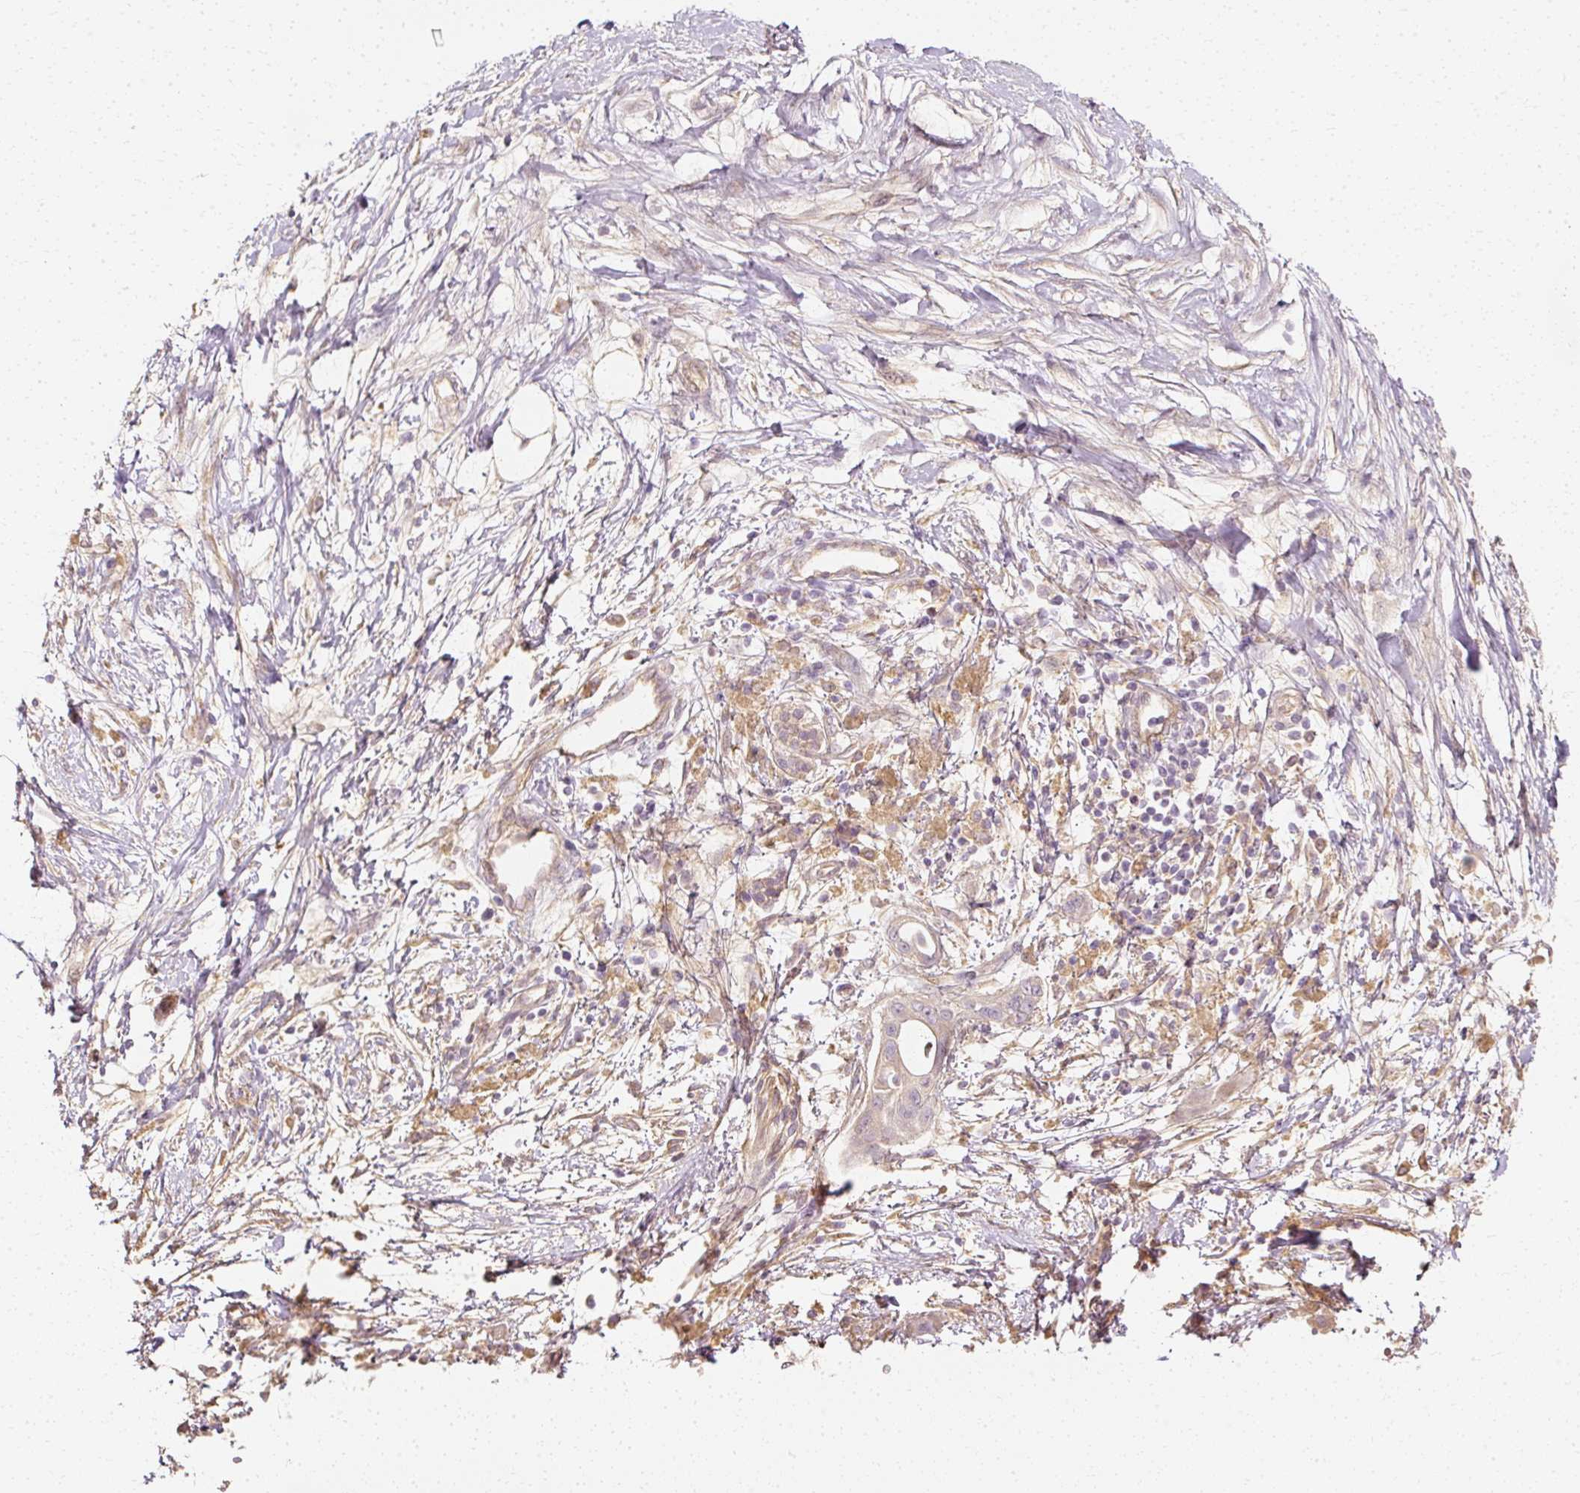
{"staining": {"intensity": "negative", "quantity": "none", "location": "none"}, "tissue": "pancreatic cancer", "cell_type": "Tumor cells", "image_type": "cancer", "snomed": [{"axis": "morphology", "description": "Adenocarcinoma, NOS"}, {"axis": "topography", "description": "Pancreas"}], "caption": "This is an immunohistochemistry histopathology image of pancreatic cancer. There is no expression in tumor cells.", "gene": "GNAQ", "patient": {"sex": "male", "age": 68}}